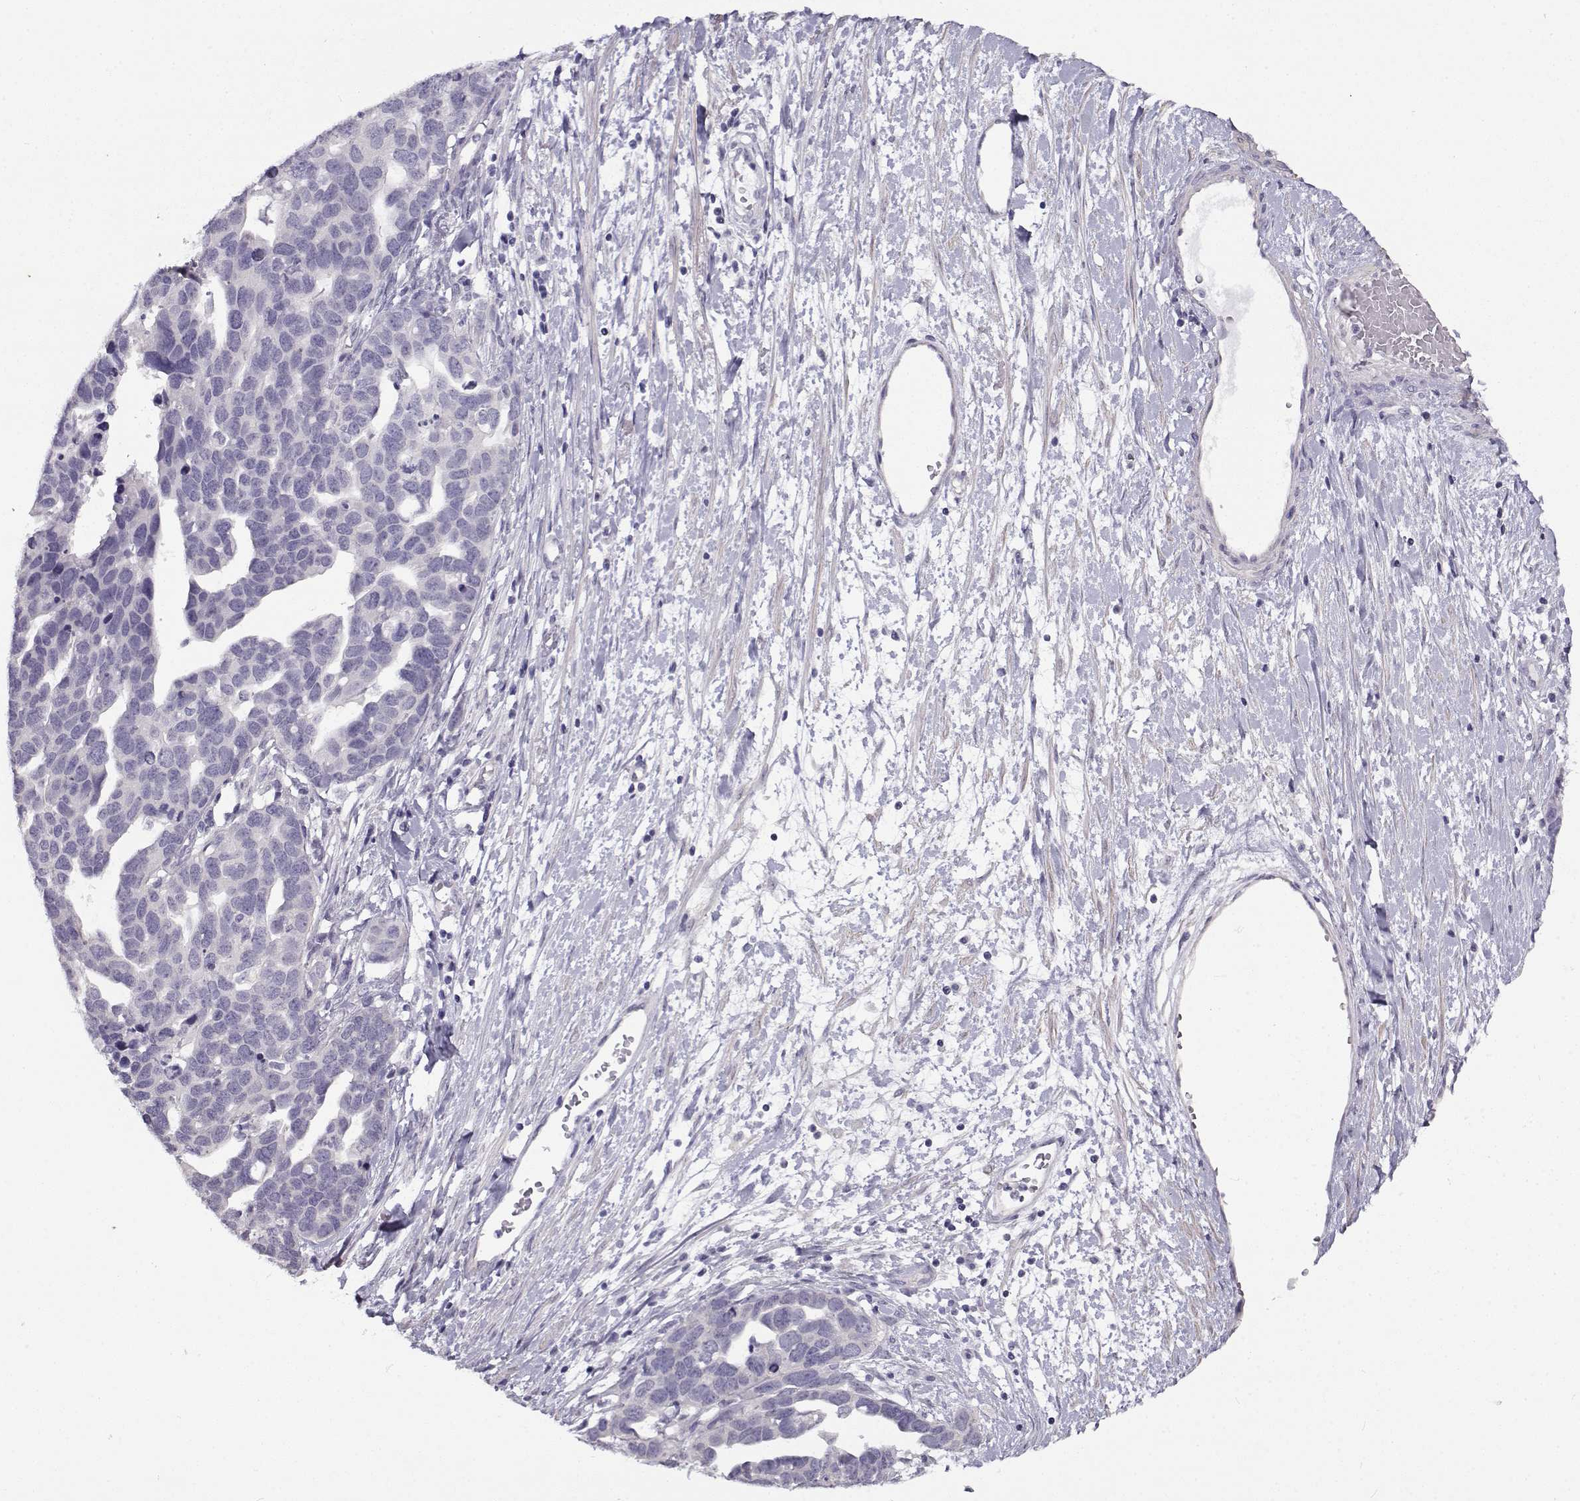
{"staining": {"intensity": "negative", "quantity": "none", "location": "none"}, "tissue": "ovarian cancer", "cell_type": "Tumor cells", "image_type": "cancer", "snomed": [{"axis": "morphology", "description": "Cystadenocarcinoma, serous, NOS"}, {"axis": "topography", "description": "Ovary"}], "caption": "Serous cystadenocarcinoma (ovarian) stained for a protein using immunohistochemistry displays no staining tumor cells.", "gene": "TEX55", "patient": {"sex": "female", "age": 54}}